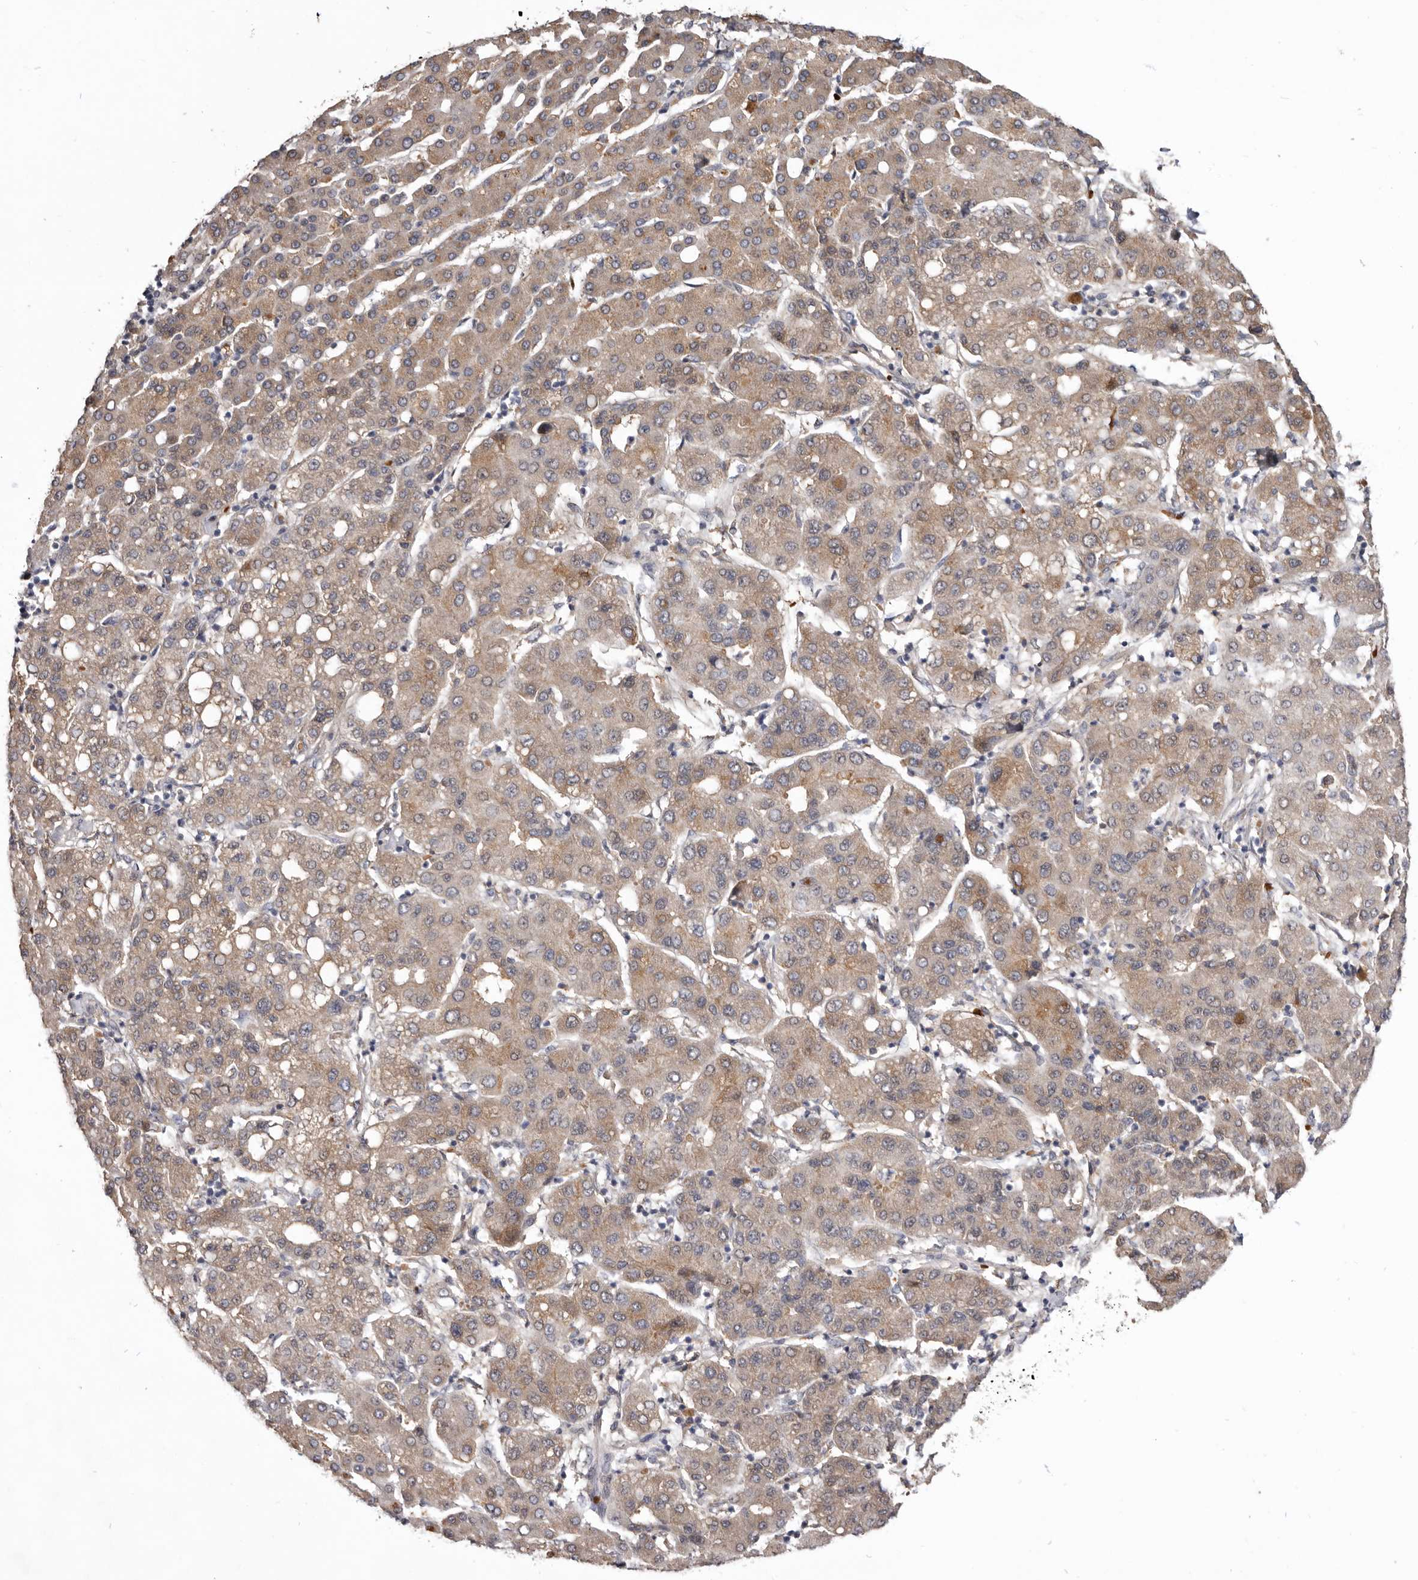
{"staining": {"intensity": "weak", "quantity": ">75%", "location": "cytoplasmic/membranous"}, "tissue": "liver cancer", "cell_type": "Tumor cells", "image_type": "cancer", "snomed": [{"axis": "morphology", "description": "Carcinoma, Hepatocellular, NOS"}, {"axis": "topography", "description": "Liver"}], "caption": "Weak cytoplasmic/membranous expression is seen in about >75% of tumor cells in liver cancer (hepatocellular carcinoma). (DAB (3,3'-diaminobenzidine) = brown stain, brightfield microscopy at high magnification).", "gene": "NENF", "patient": {"sex": "male", "age": 65}}